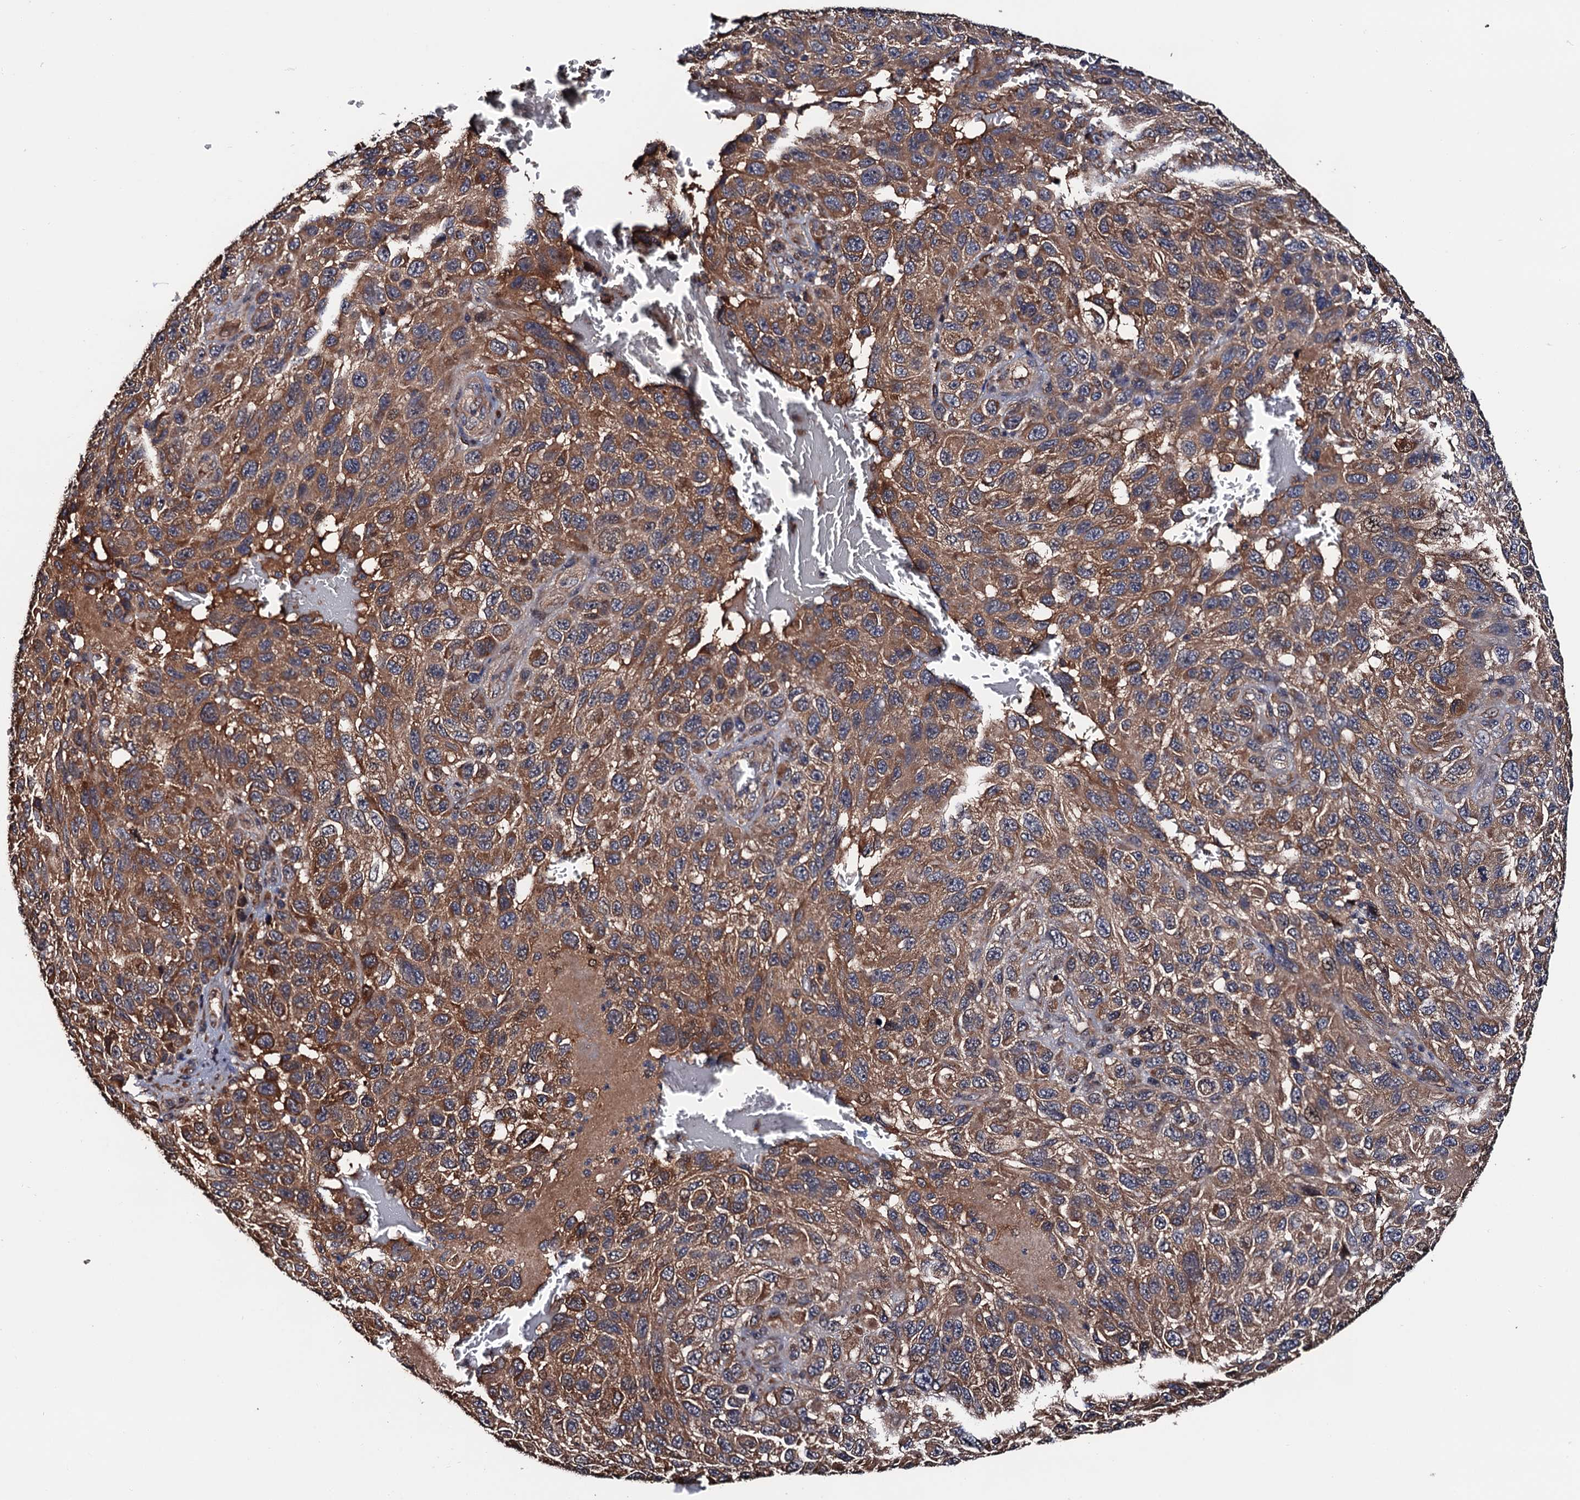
{"staining": {"intensity": "moderate", "quantity": ">75%", "location": "cytoplasmic/membranous"}, "tissue": "melanoma", "cell_type": "Tumor cells", "image_type": "cancer", "snomed": [{"axis": "morphology", "description": "Normal tissue, NOS"}, {"axis": "morphology", "description": "Malignant melanoma, NOS"}, {"axis": "topography", "description": "Skin"}], "caption": "Moderate cytoplasmic/membranous expression is seen in about >75% of tumor cells in melanoma.", "gene": "RGS11", "patient": {"sex": "female", "age": 96}}